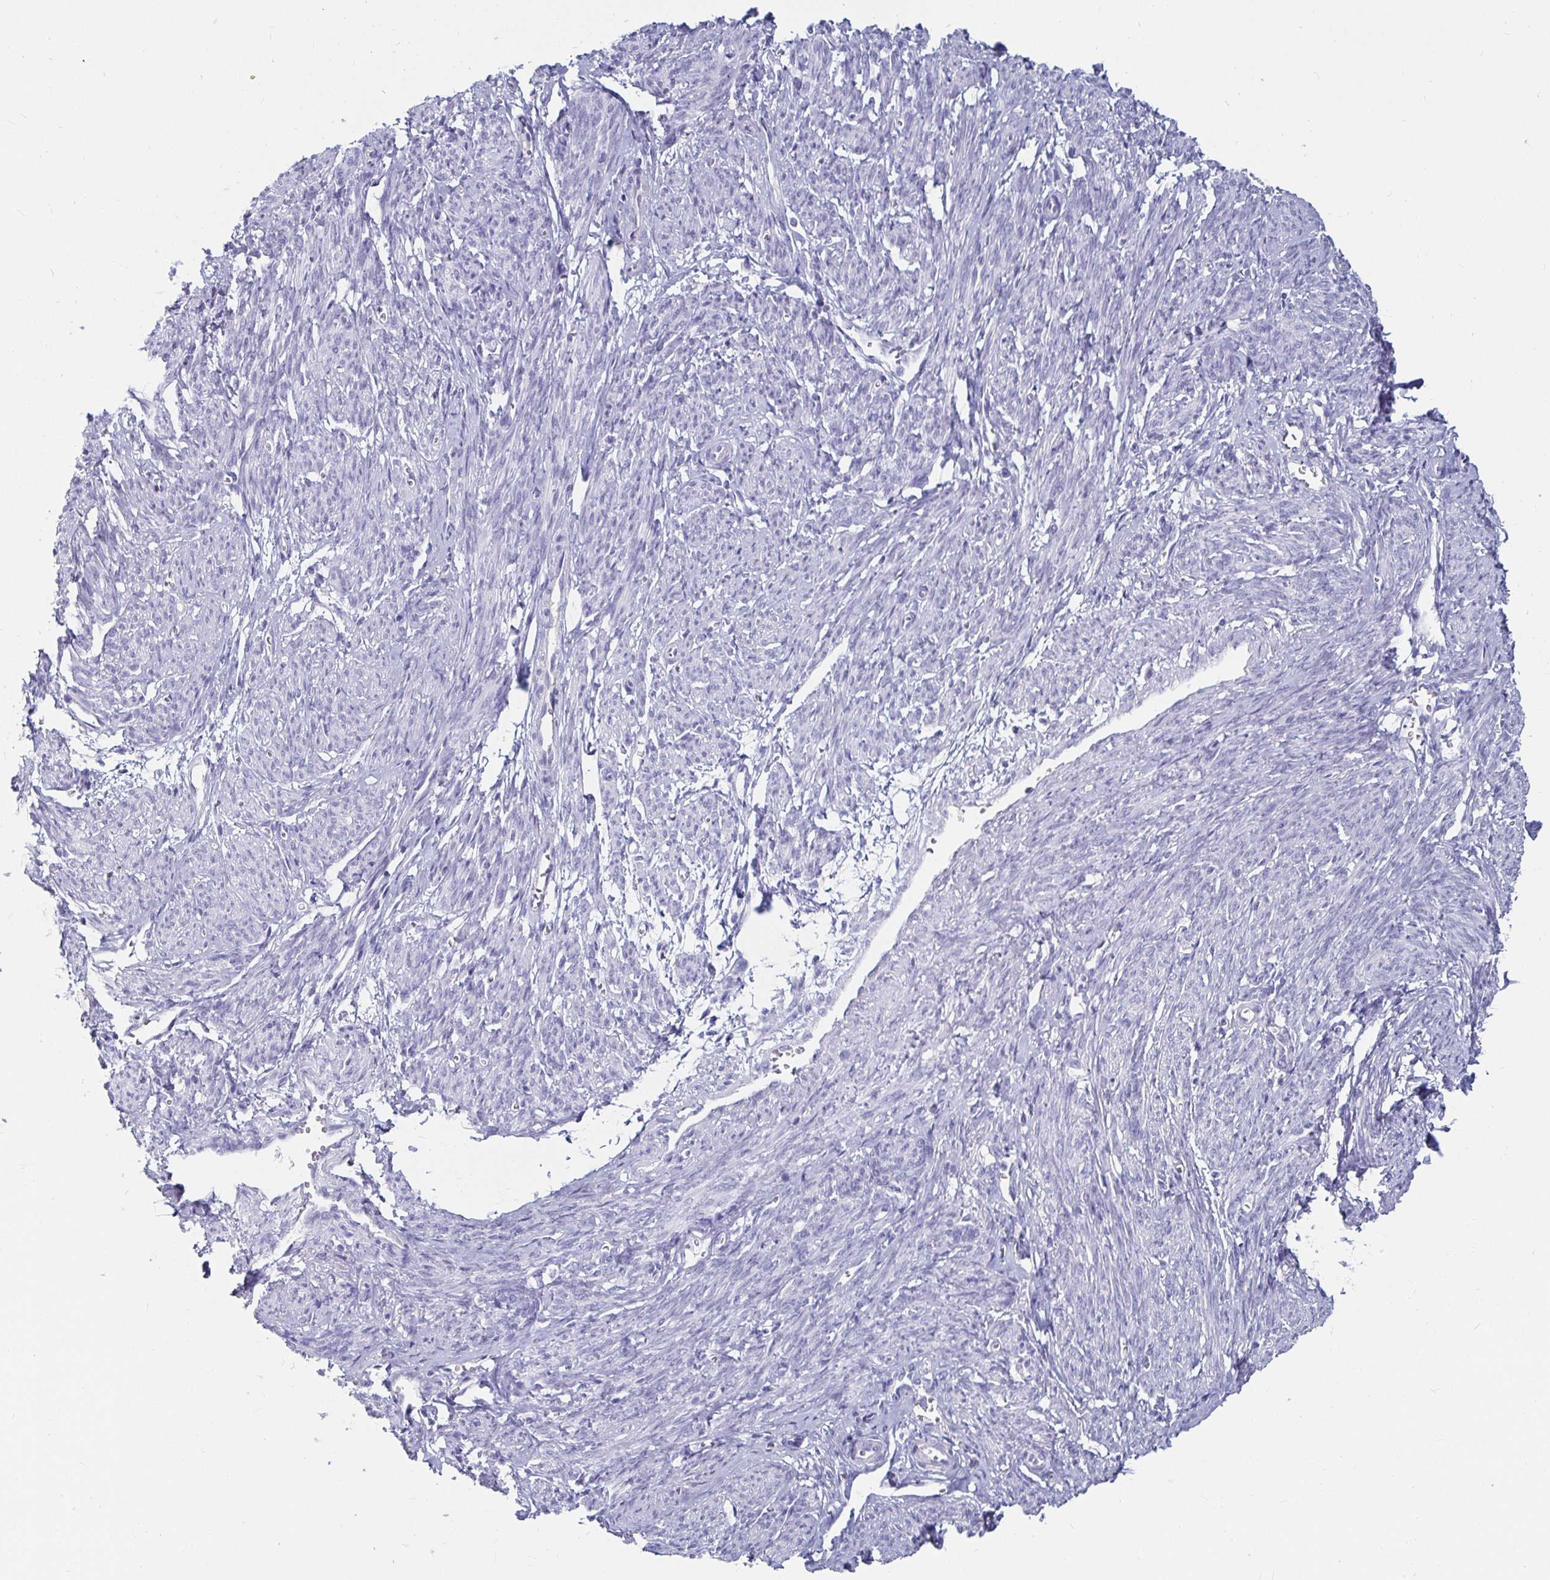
{"staining": {"intensity": "negative", "quantity": "none", "location": "none"}, "tissue": "smooth muscle", "cell_type": "Smooth muscle cells", "image_type": "normal", "snomed": [{"axis": "morphology", "description": "Normal tissue, NOS"}, {"axis": "topography", "description": "Smooth muscle"}], "caption": "DAB (3,3'-diaminobenzidine) immunohistochemical staining of benign smooth muscle reveals no significant expression in smooth muscle cells.", "gene": "CA9", "patient": {"sex": "female", "age": 65}}